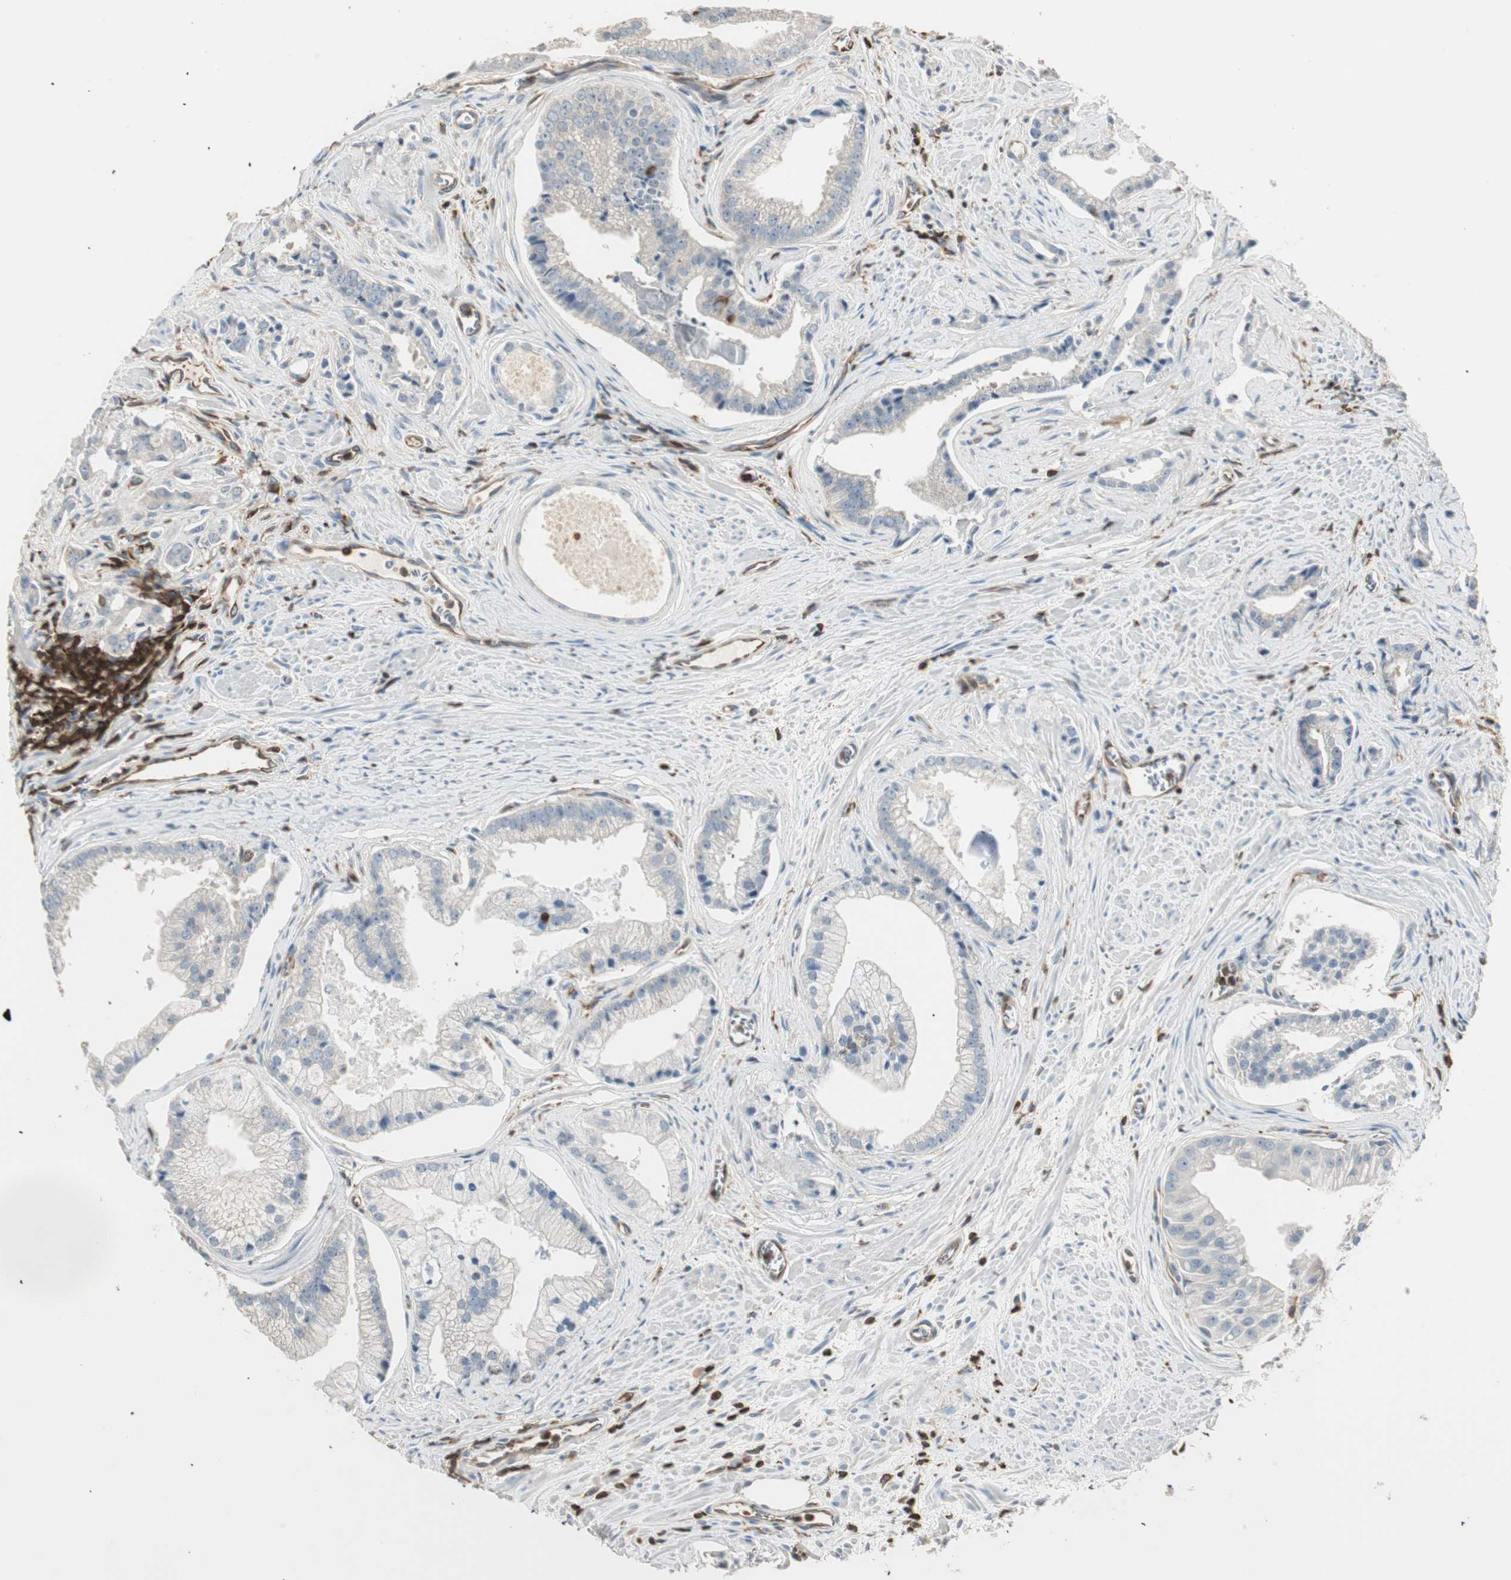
{"staining": {"intensity": "negative", "quantity": "none", "location": "none"}, "tissue": "prostate cancer", "cell_type": "Tumor cells", "image_type": "cancer", "snomed": [{"axis": "morphology", "description": "Adenocarcinoma, High grade"}, {"axis": "topography", "description": "Prostate"}], "caption": "Immunohistochemistry (IHC) photomicrograph of neoplastic tissue: adenocarcinoma (high-grade) (prostate) stained with DAB demonstrates no significant protein expression in tumor cells. Brightfield microscopy of IHC stained with DAB (brown) and hematoxylin (blue), captured at high magnification.", "gene": "CRLF3", "patient": {"sex": "male", "age": 67}}